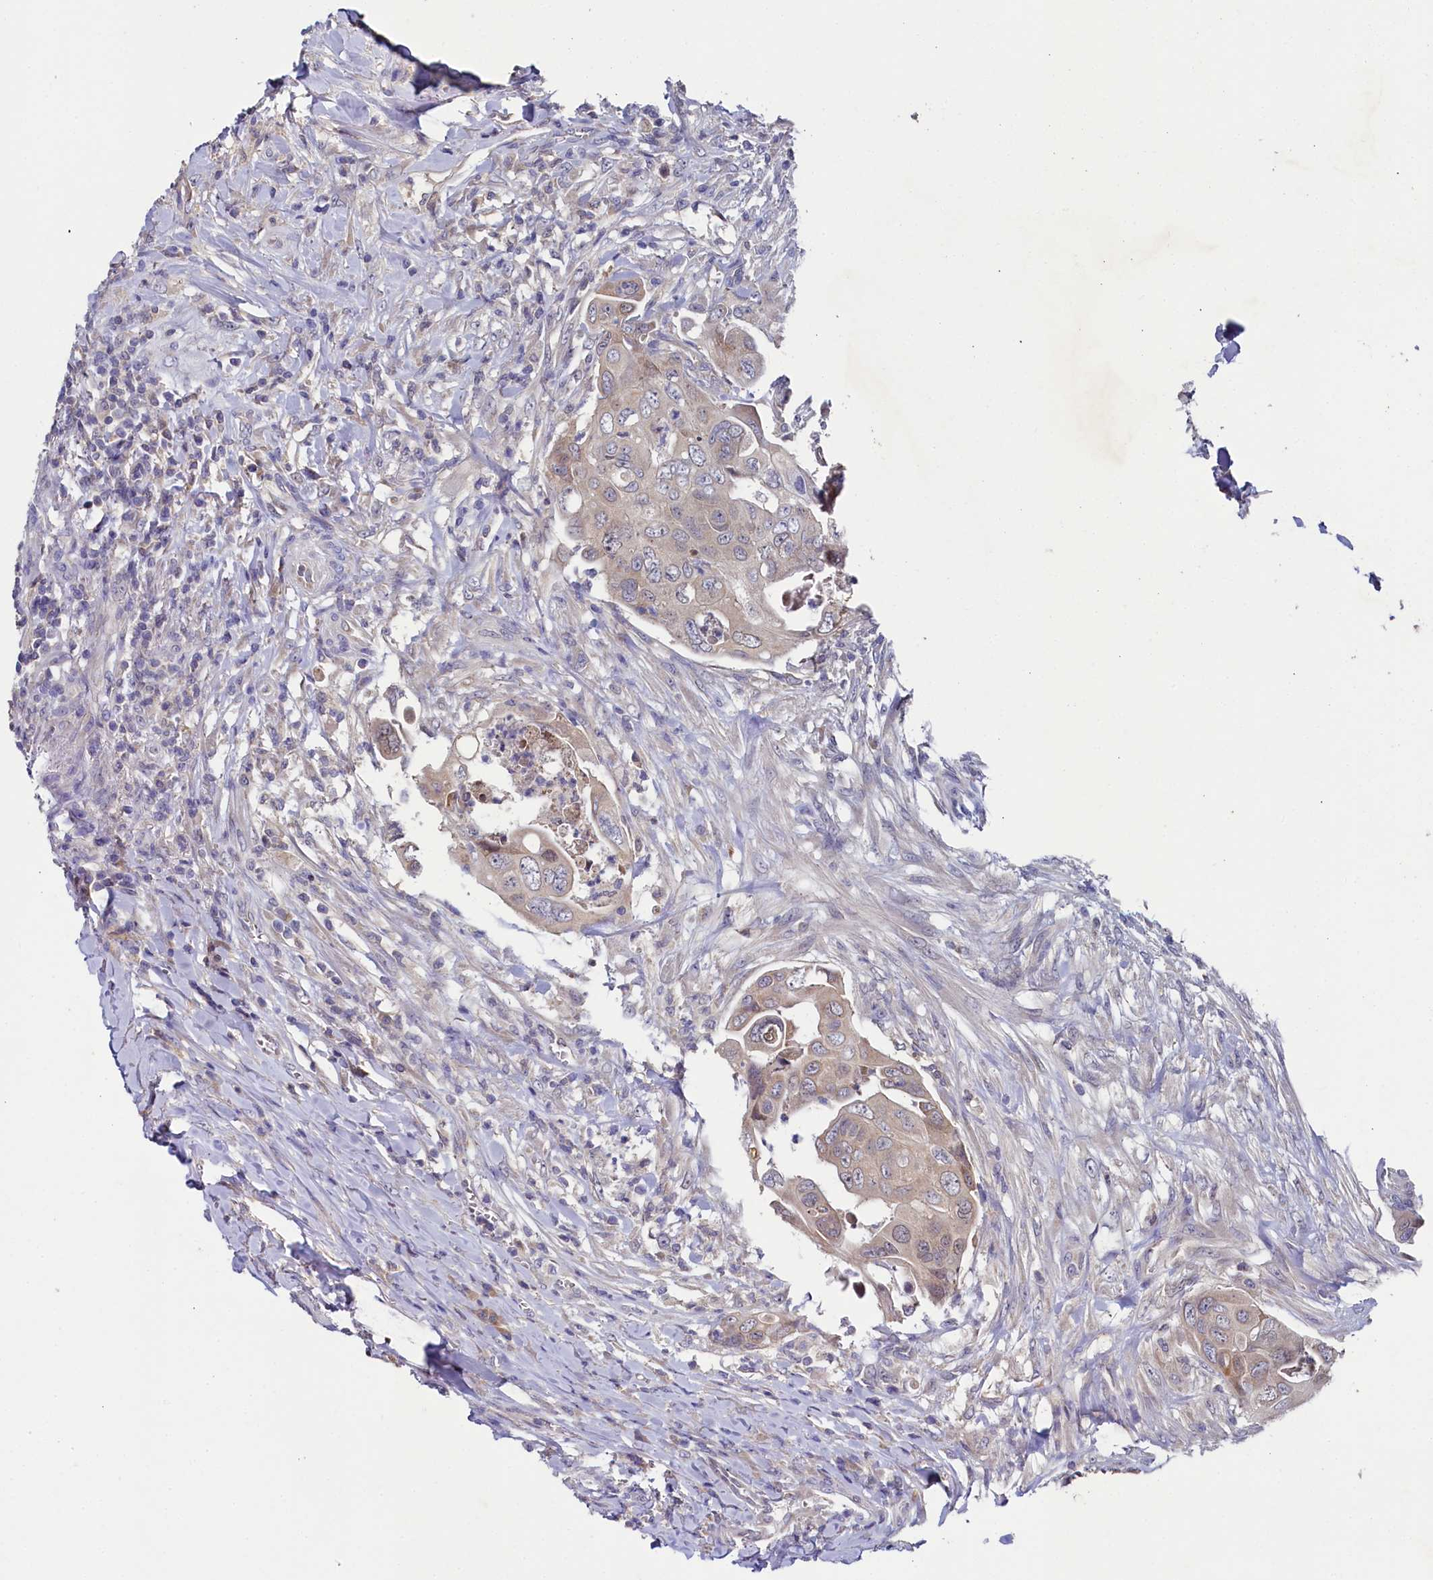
{"staining": {"intensity": "weak", "quantity": "25%-75%", "location": "cytoplasmic/membranous"}, "tissue": "colorectal cancer", "cell_type": "Tumor cells", "image_type": "cancer", "snomed": [{"axis": "morphology", "description": "Adenocarcinoma, NOS"}, {"axis": "topography", "description": "Rectum"}], "caption": "A brown stain labels weak cytoplasmic/membranous staining of a protein in colorectal cancer (adenocarcinoma) tumor cells.", "gene": "SPINK9", "patient": {"sex": "male", "age": 63}}